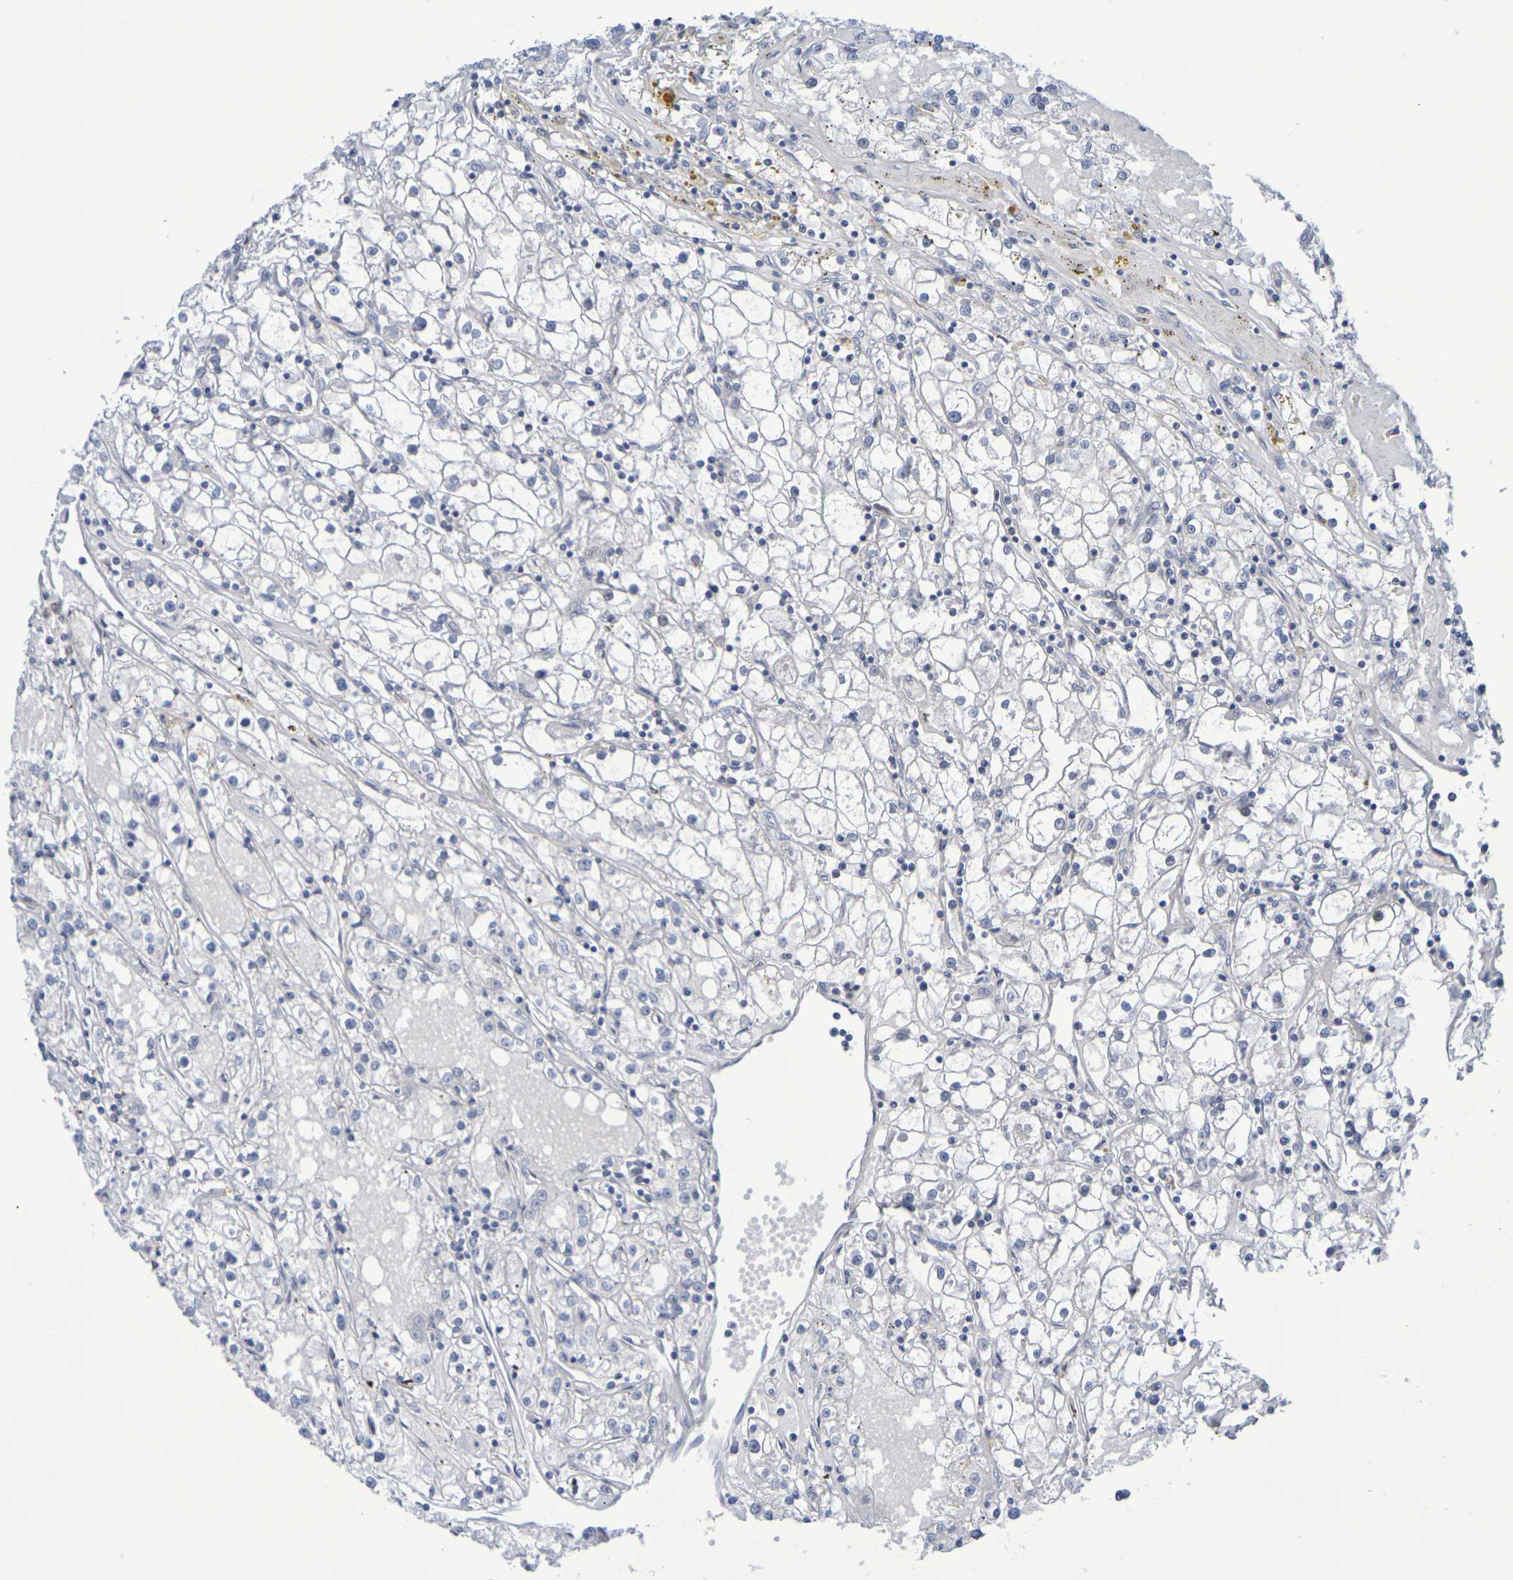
{"staining": {"intensity": "negative", "quantity": "none", "location": "none"}, "tissue": "renal cancer", "cell_type": "Tumor cells", "image_type": "cancer", "snomed": [{"axis": "morphology", "description": "Adenocarcinoma, NOS"}, {"axis": "topography", "description": "Kidney"}], "caption": "The photomicrograph displays no significant positivity in tumor cells of renal cancer (adenocarcinoma).", "gene": "CHRNB1", "patient": {"sex": "male", "age": 56}}